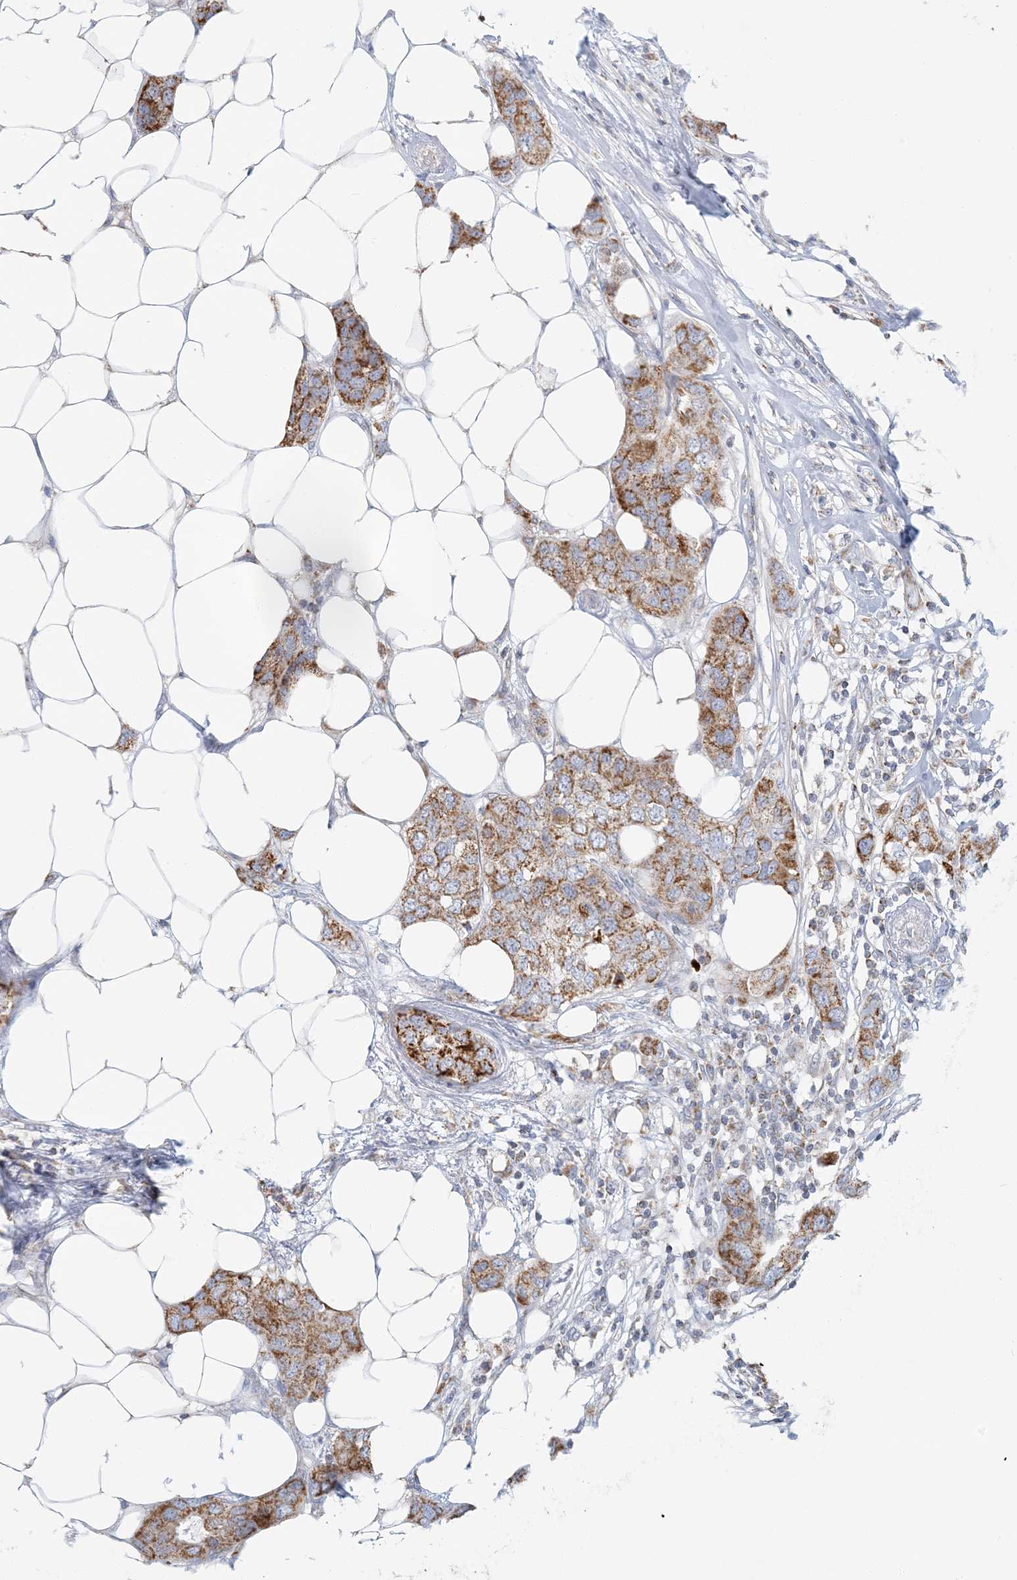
{"staining": {"intensity": "strong", "quantity": "25%-75%", "location": "cytoplasmic/membranous"}, "tissue": "breast cancer", "cell_type": "Tumor cells", "image_type": "cancer", "snomed": [{"axis": "morphology", "description": "Duct carcinoma"}, {"axis": "topography", "description": "Breast"}], "caption": "IHC (DAB (3,3'-diaminobenzidine)) staining of human breast cancer demonstrates strong cytoplasmic/membranous protein staining in approximately 25%-75% of tumor cells. The protein is stained brown, and the nuclei are stained in blue (DAB (3,3'-diaminobenzidine) IHC with brightfield microscopy, high magnification).", "gene": "BDH1", "patient": {"sex": "female", "age": 50}}